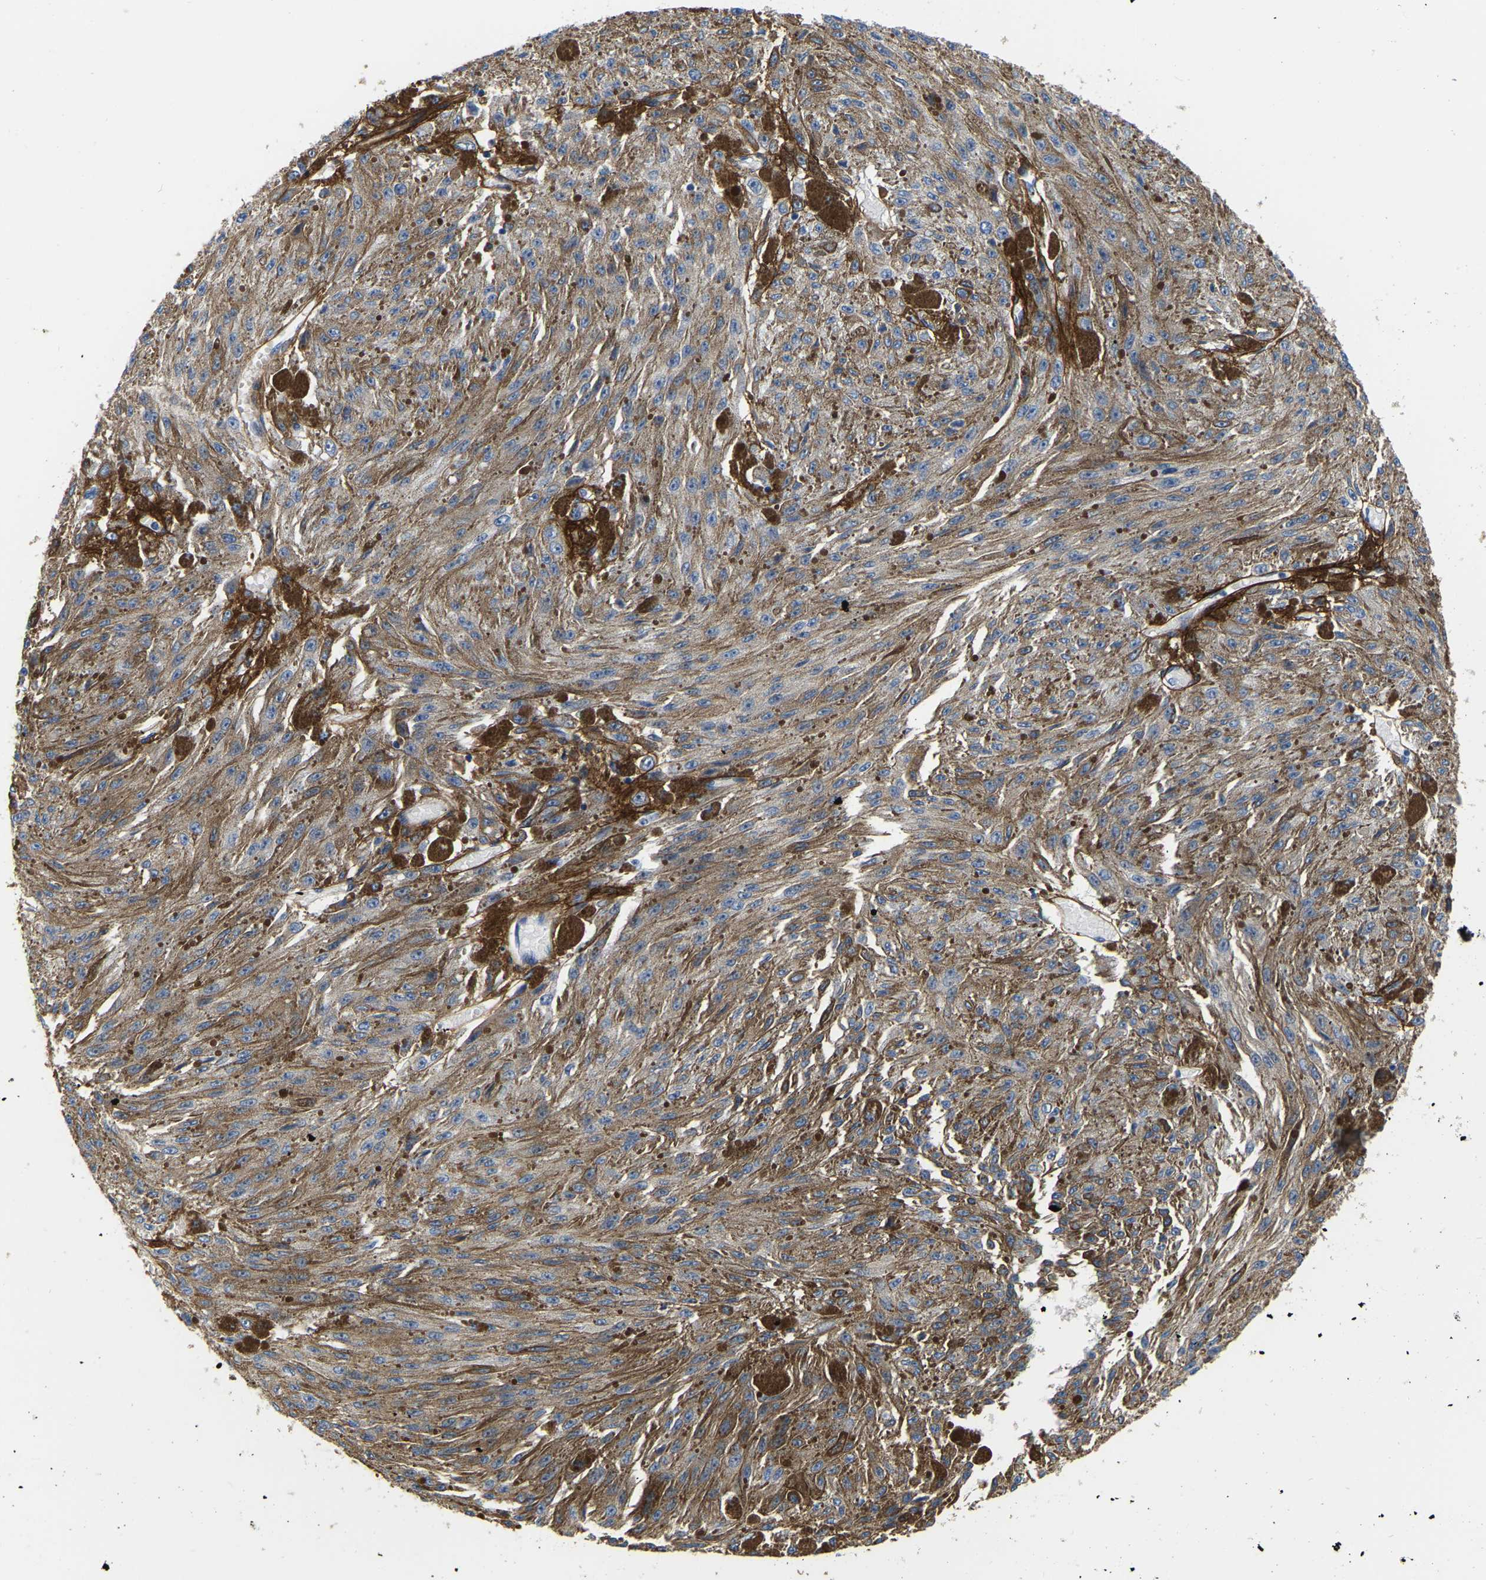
{"staining": {"intensity": "moderate", "quantity": ">75%", "location": "cytoplasmic/membranous"}, "tissue": "melanoma", "cell_type": "Tumor cells", "image_type": "cancer", "snomed": [{"axis": "morphology", "description": "Malignant melanoma, NOS"}, {"axis": "topography", "description": "Other"}], "caption": "Immunohistochemistry photomicrograph of melanoma stained for a protein (brown), which demonstrates medium levels of moderate cytoplasmic/membranous positivity in about >75% of tumor cells.", "gene": "COL6A1", "patient": {"sex": "male", "age": 79}}